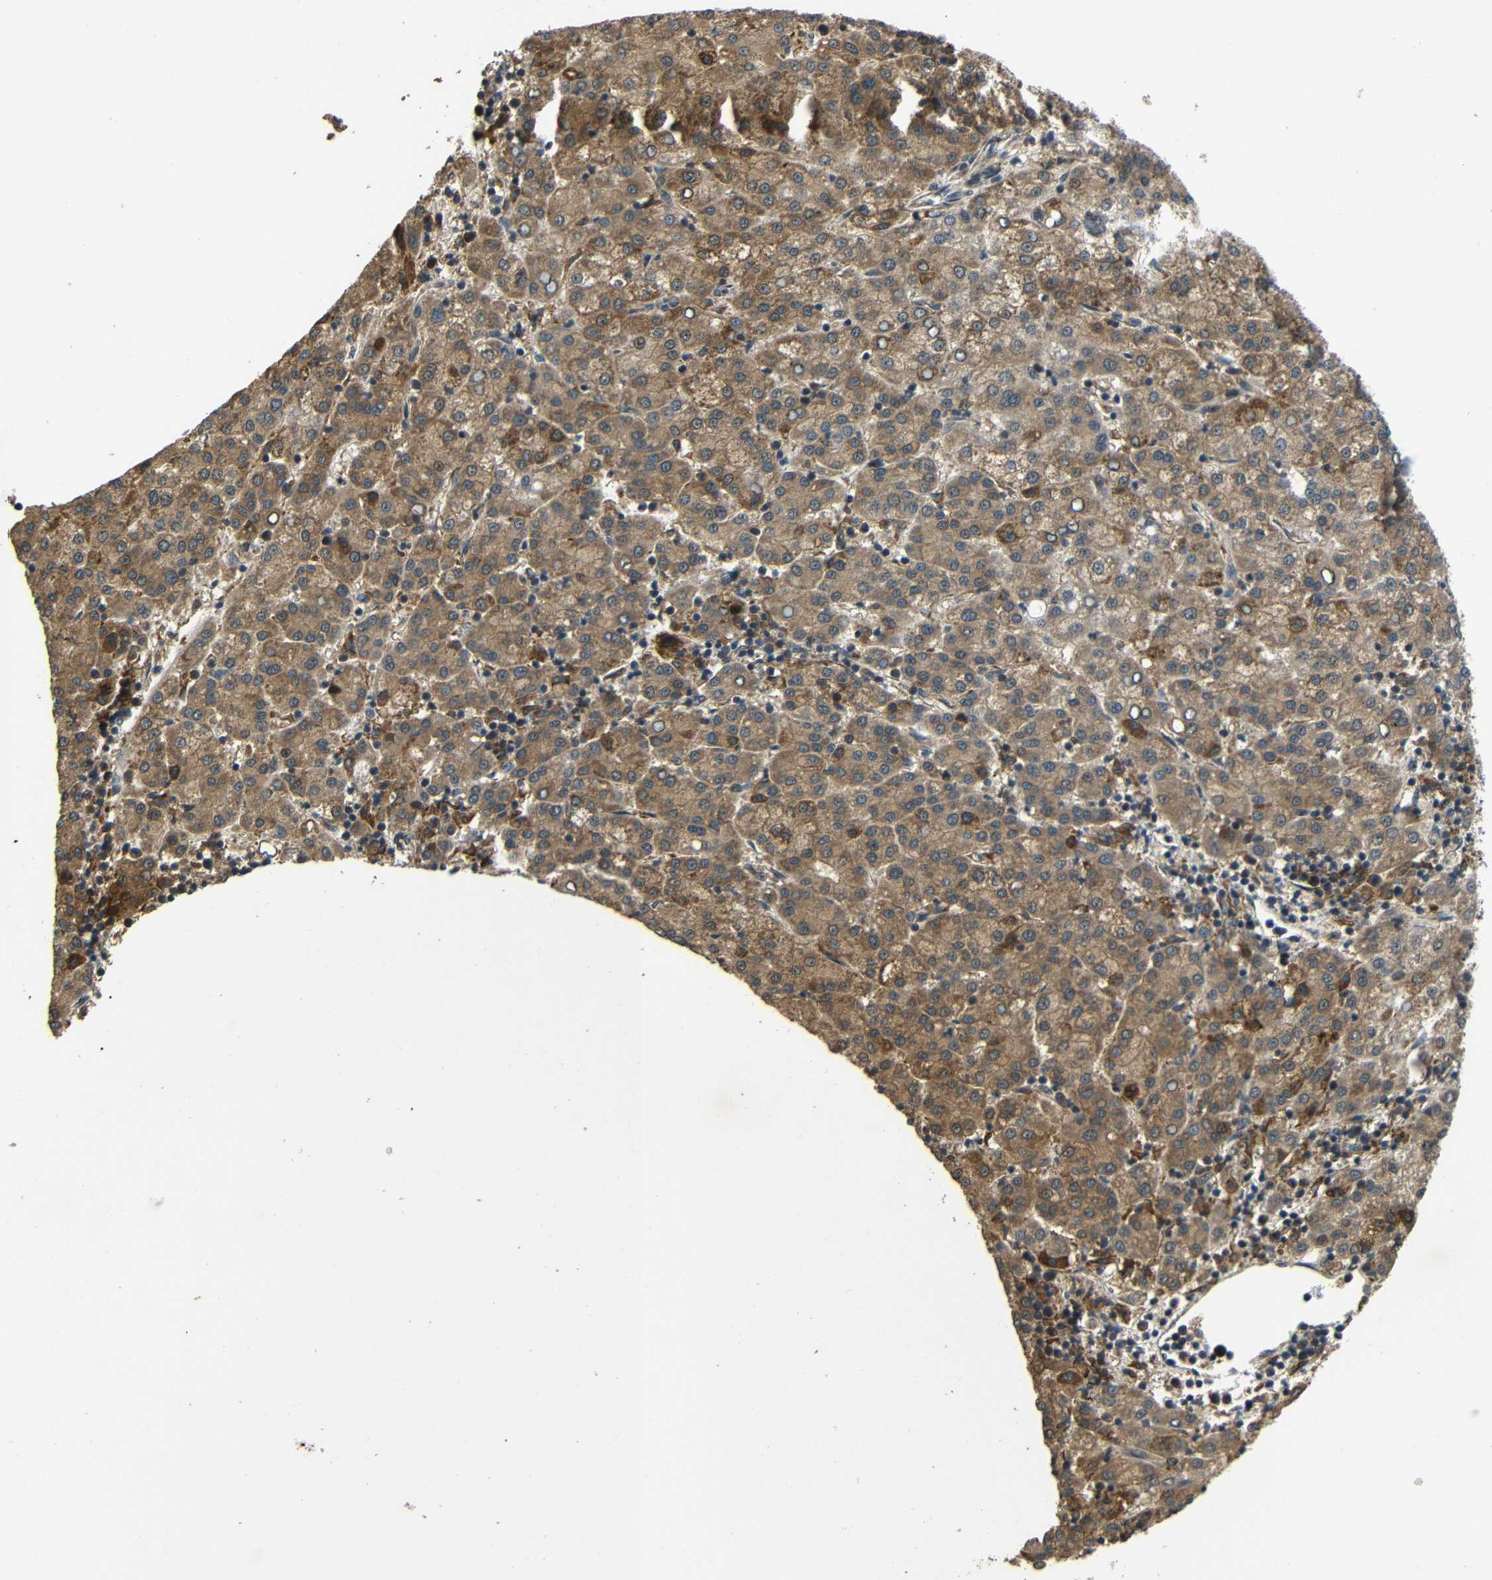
{"staining": {"intensity": "moderate", "quantity": ">75%", "location": "cytoplasmic/membranous"}, "tissue": "liver cancer", "cell_type": "Tumor cells", "image_type": "cancer", "snomed": [{"axis": "morphology", "description": "Carcinoma, Hepatocellular, NOS"}, {"axis": "topography", "description": "Liver"}], "caption": "Human liver cancer stained with a protein marker shows moderate staining in tumor cells.", "gene": "EPHB2", "patient": {"sex": "female", "age": 58}}